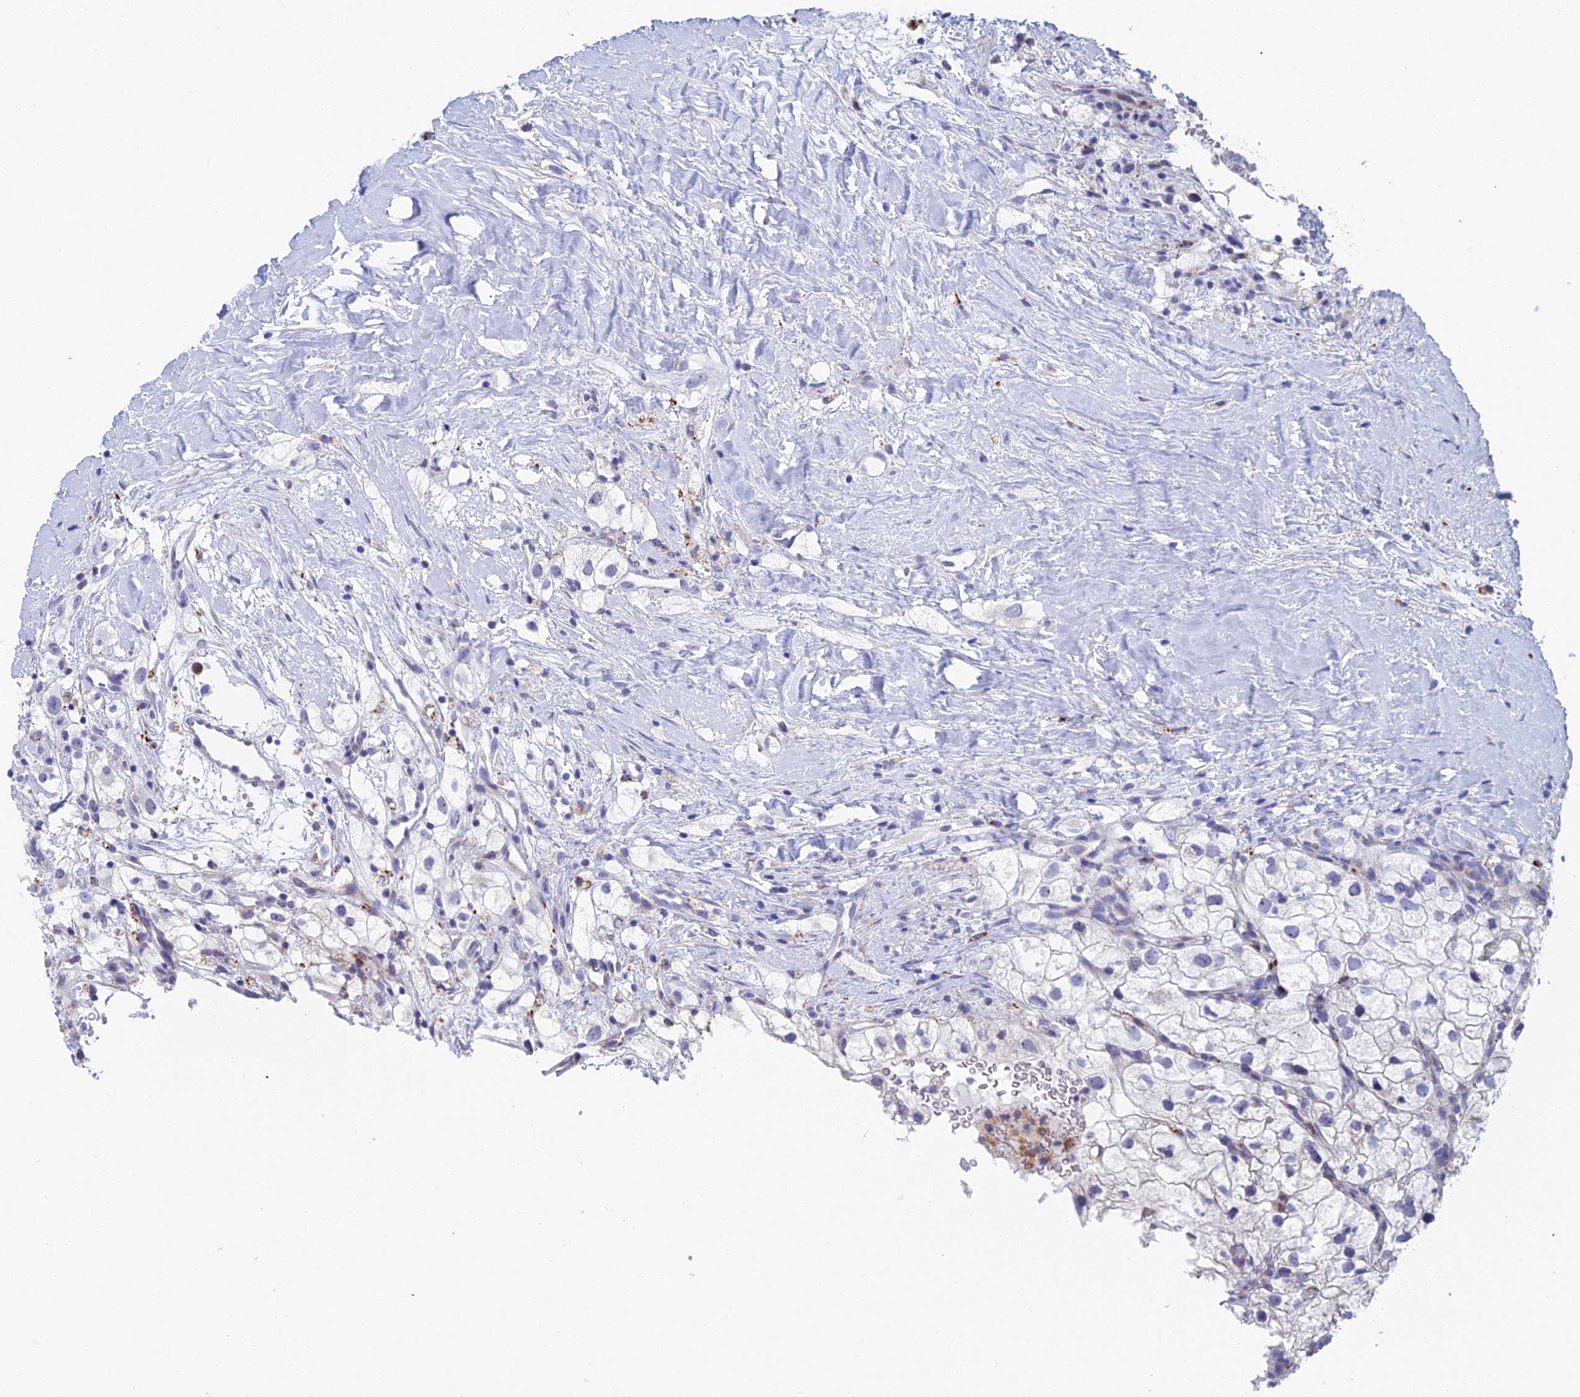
{"staining": {"intensity": "negative", "quantity": "none", "location": "none"}, "tissue": "renal cancer", "cell_type": "Tumor cells", "image_type": "cancer", "snomed": [{"axis": "morphology", "description": "Adenocarcinoma, NOS"}, {"axis": "topography", "description": "Kidney"}], "caption": "Immunohistochemistry image of human adenocarcinoma (renal) stained for a protein (brown), which displays no expression in tumor cells.", "gene": "CFAP210", "patient": {"sex": "male", "age": 59}}